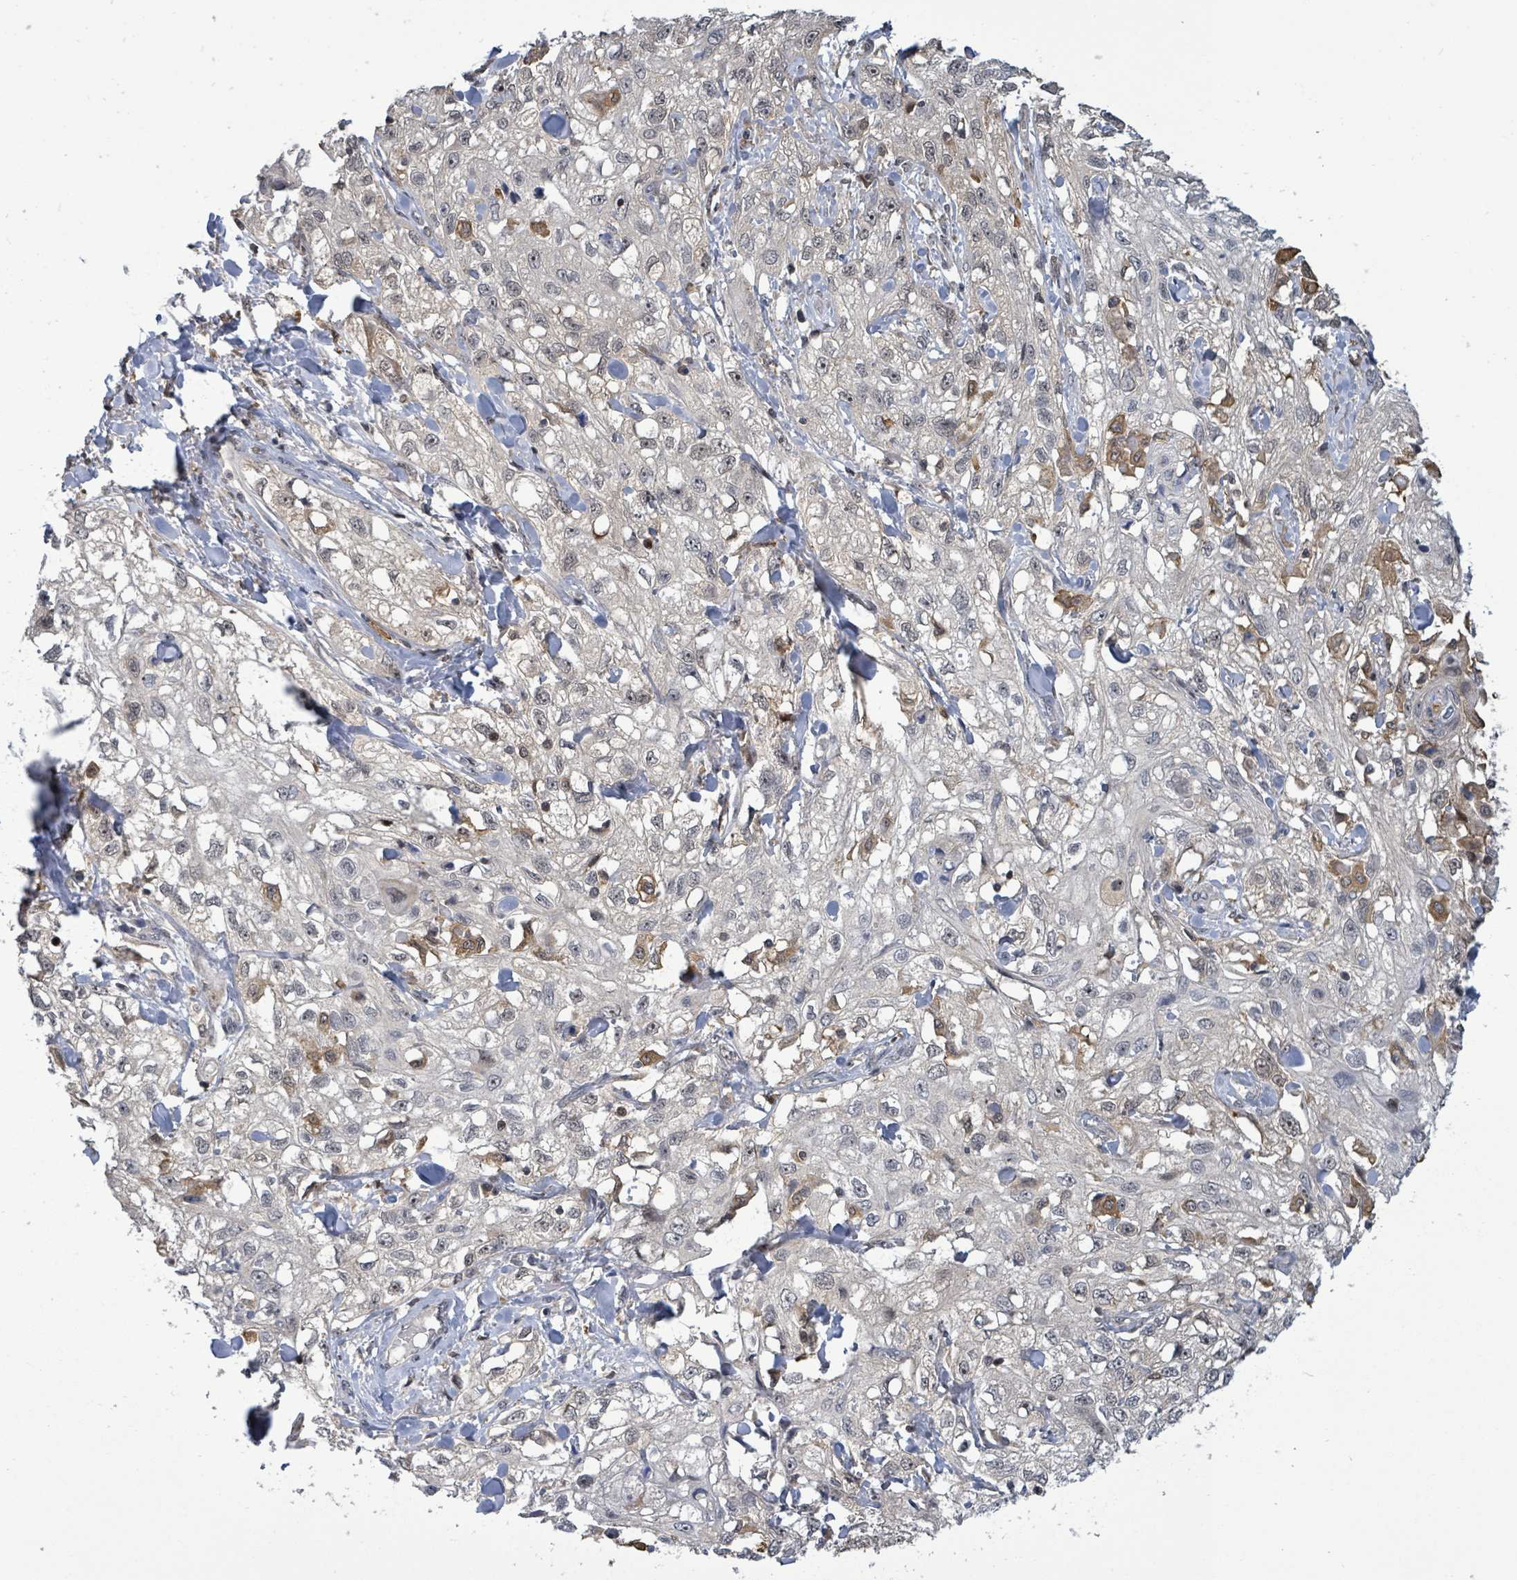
{"staining": {"intensity": "negative", "quantity": "none", "location": "none"}, "tissue": "skin cancer", "cell_type": "Tumor cells", "image_type": "cancer", "snomed": [{"axis": "morphology", "description": "Squamous cell carcinoma, NOS"}, {"axis": "topography", "description": "Skin"}, {"axis": "topography", "description": "Vulva"}], "caption": "A high-resolution image shows IHC staining of squamous cell carcinoma (skin), which displays no significant positivity in tumor cells.", "gene": "FBXO6", "patient": {"sex": "female", "age": 86}}